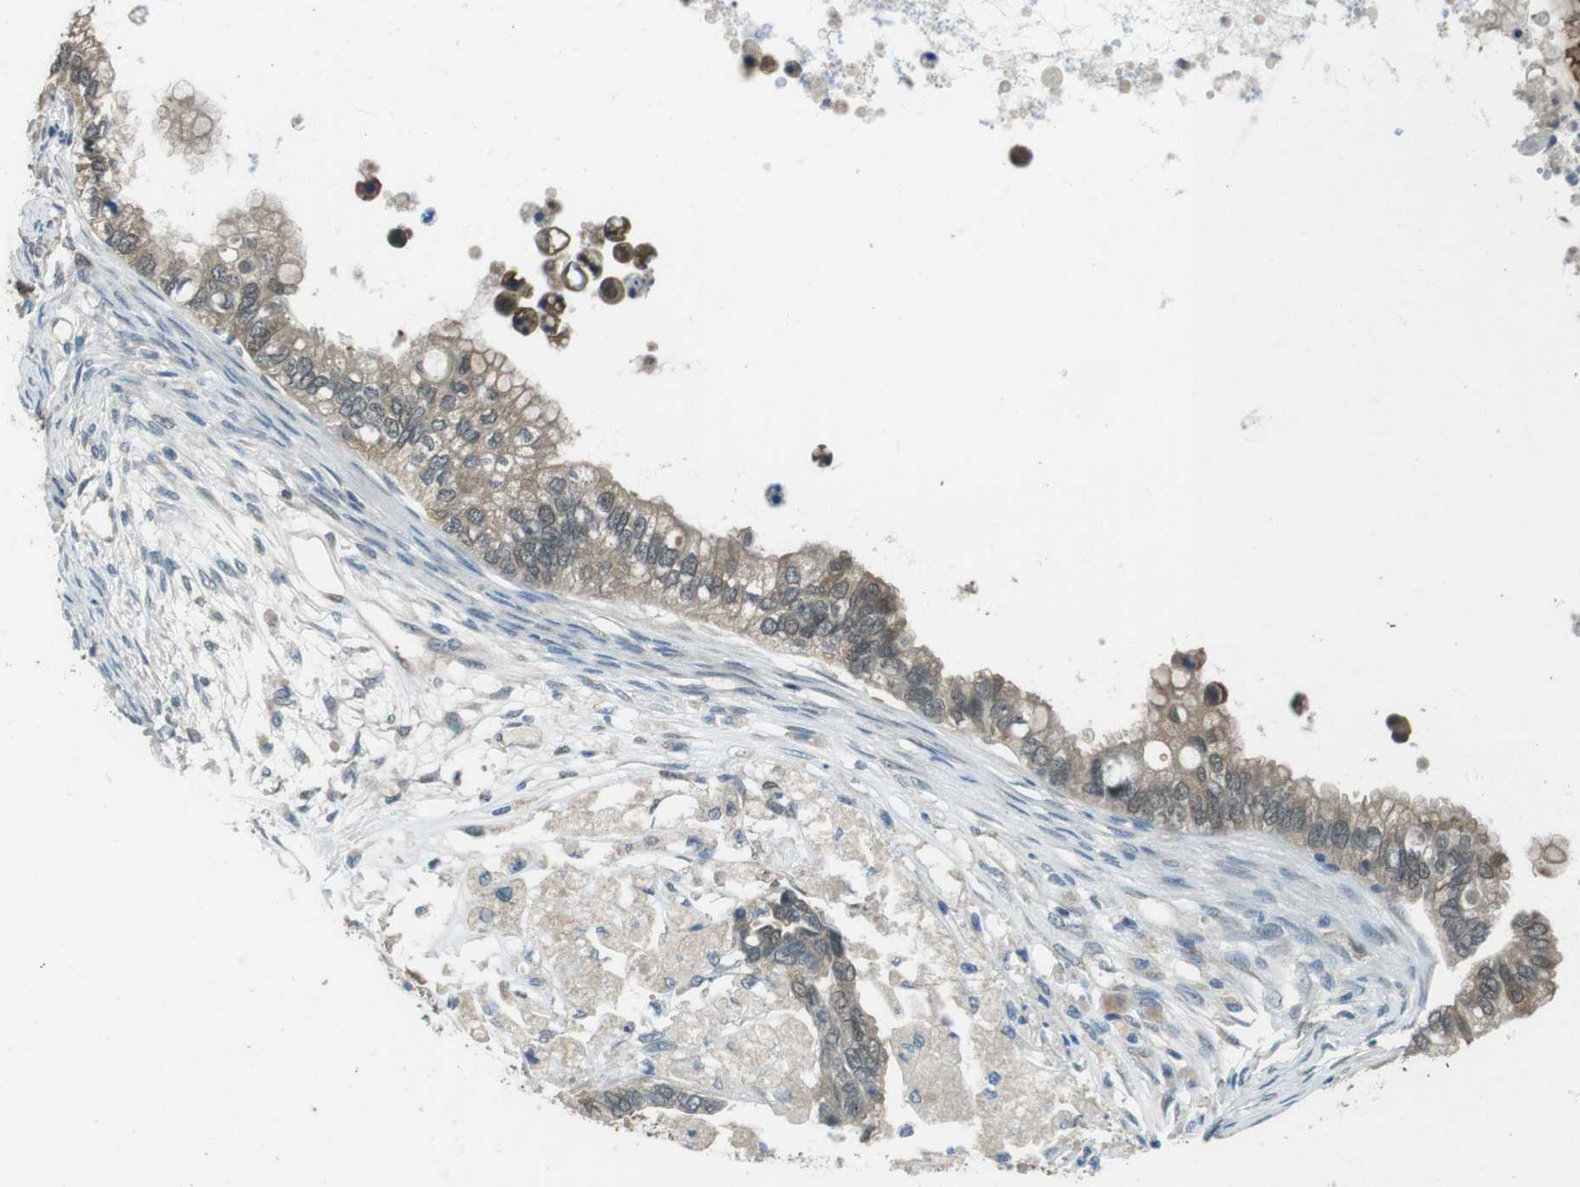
{"staining": {"intensity": "weak", "quantity": ">75%", "location": "cytoplasmic/membranous,nuclear"}, "tissue": "ovarian cancer", "cell_type": "Tumor cells", "image_type": "cancer", "snomed": [{"axis": "morphology", "description": "Cystadenocarcinoma, mucinous, NOS"}, {"axis": "topography", "description": "Ovary"}], "caption": "IHC micrograph of neoplastic tissue: mucinous cystadenocarcinoma (ovarian) stained using immunohistochemistry shows low levels of weak protein expression localized specifically in the cytoplasmic/membranous and nuclear of tumor cells, appearing as a cytoplasmic/membranous and nuclear brown color.", "gene": "MFAP3", "patient": {"sex": "female", "age": 80}}